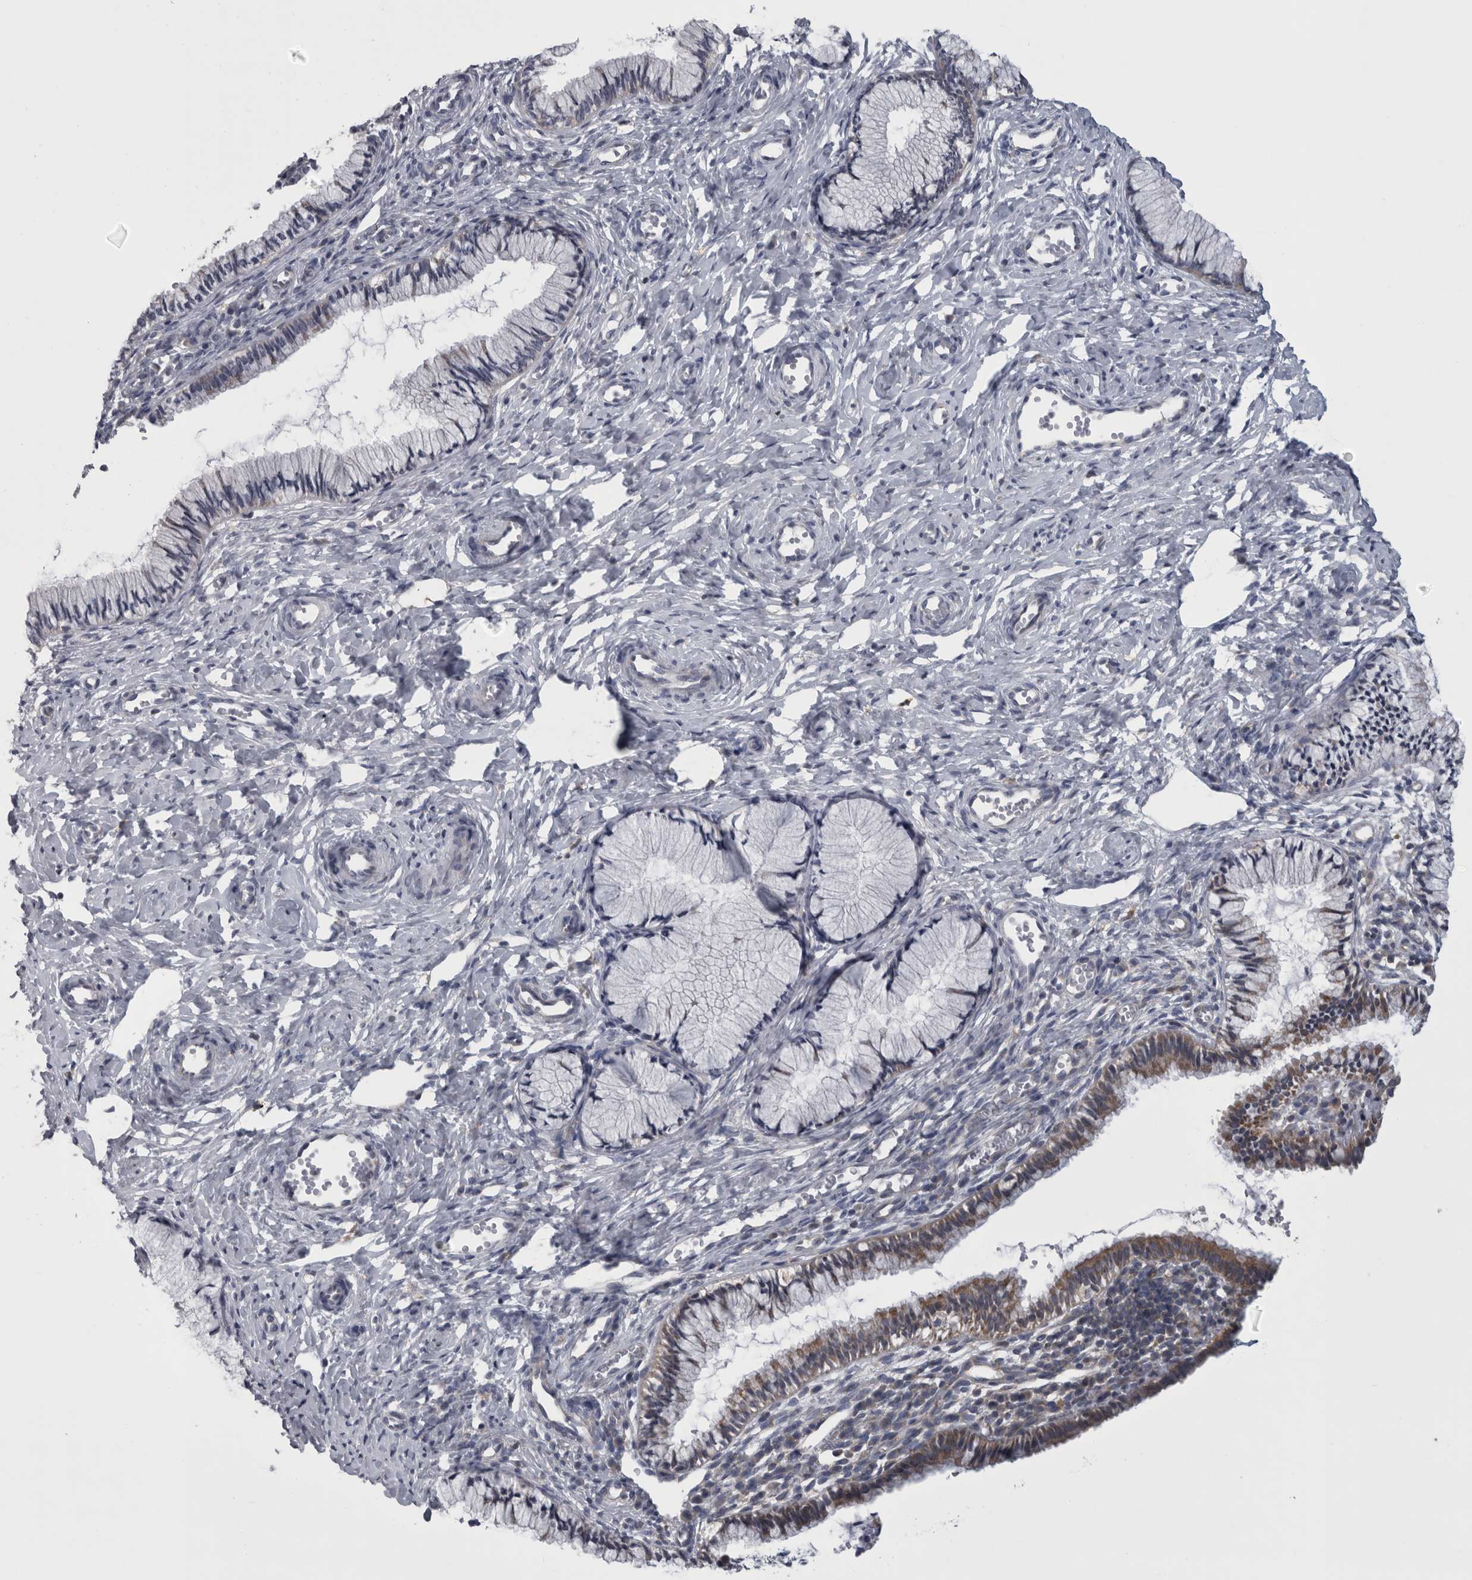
{"staining": {"intensity": "moderate", "quantity": "<25%", "location": "cytoplasmic/membranous"}, "tissue": "cervix", "cell_type": "Glandular cells", "image_type": "normal", "snomed": [{"axis": "morphology", "description": "Normal tissue, NOS"}, {"axis": "topography", "description": "Cervix"}], "caption": "Protein analysis of benign cervix shows moderate cytoplasmic/membranous staining in about <25% of glandular cells.", "gene": "PRRC2C", "patient": {"sex": "female", "age": 27}}